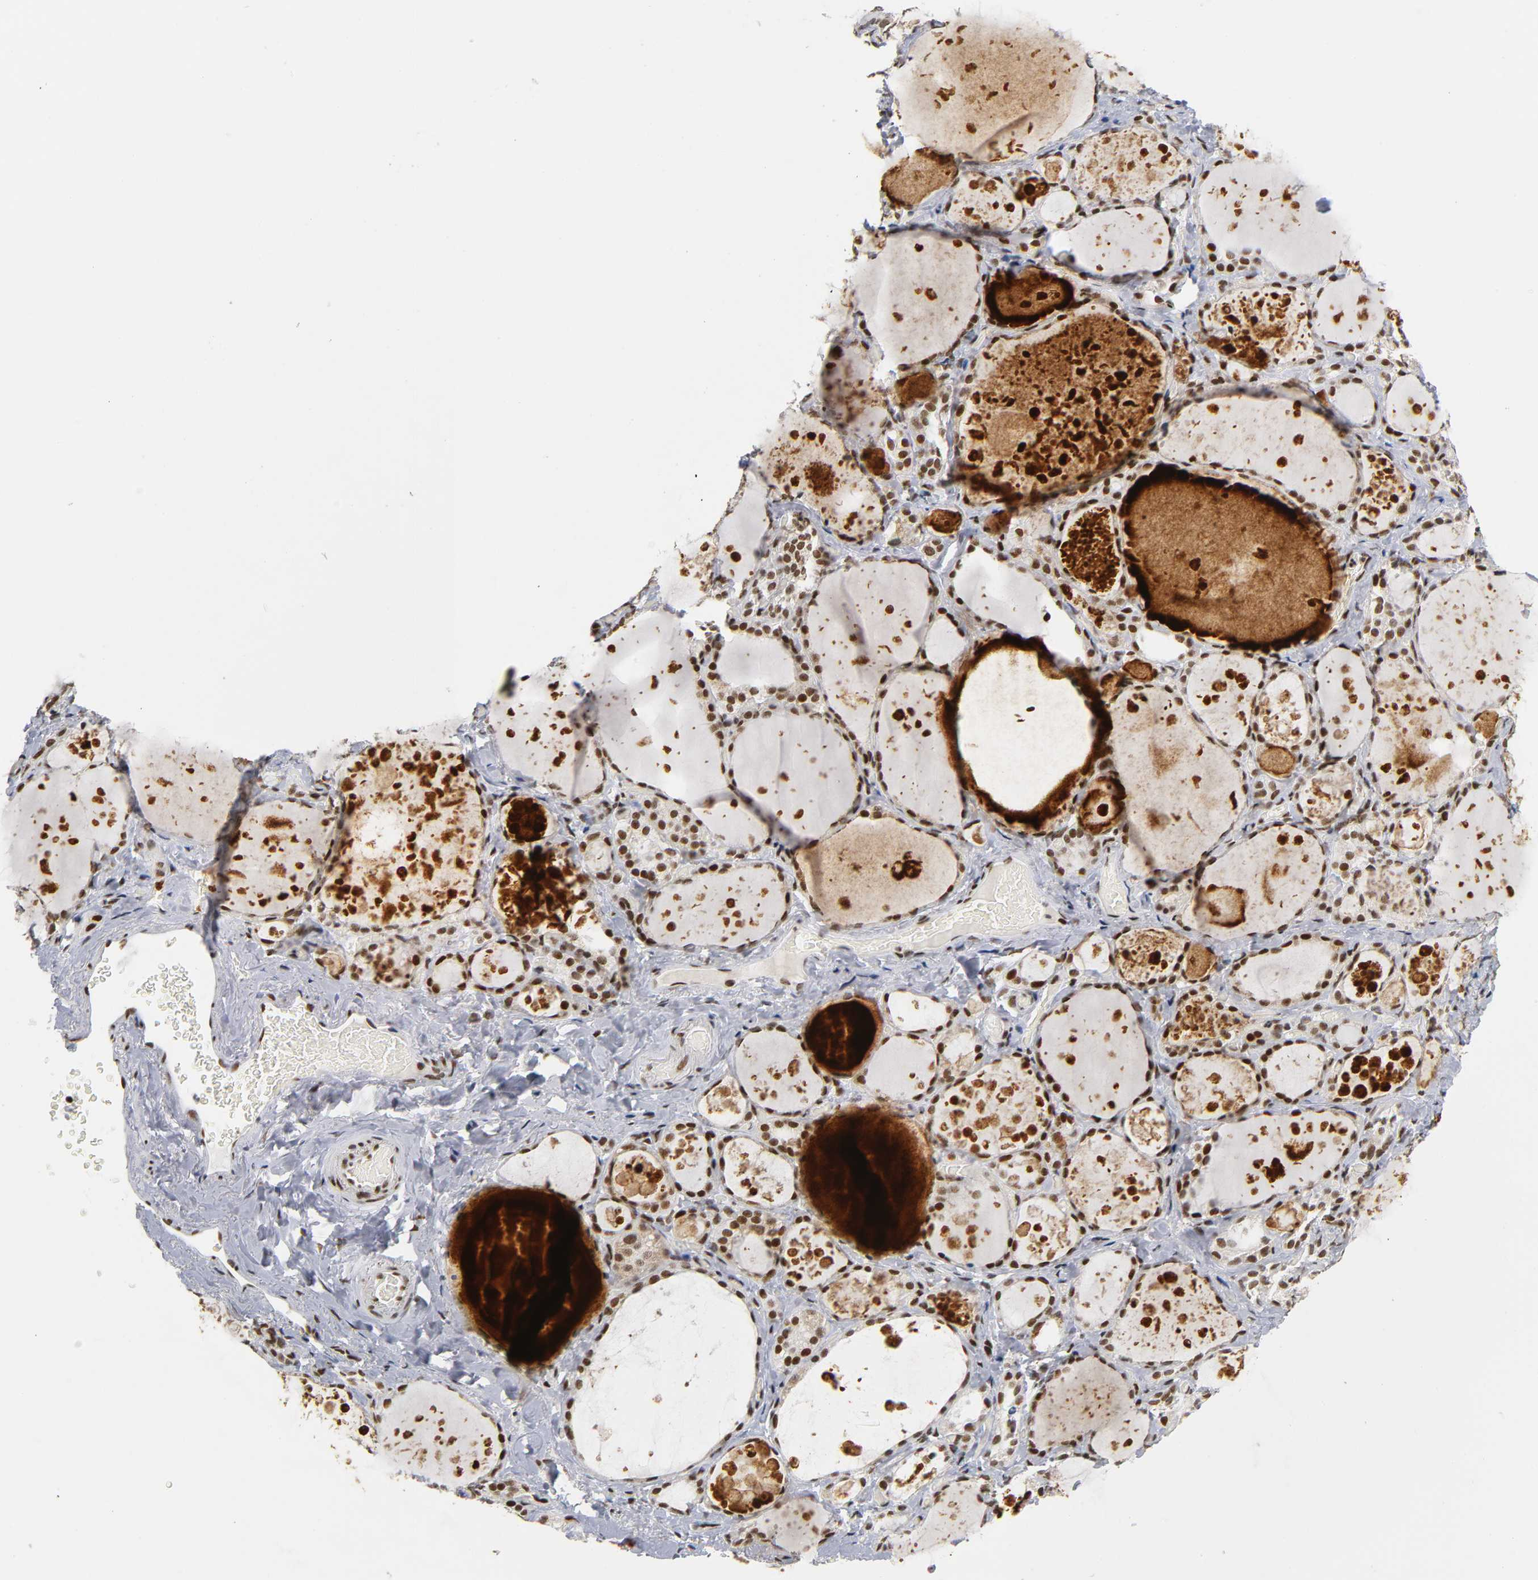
{"staining": {"intensity": "strong", "quantity": ">75%", "location": "nuclear"}, "tissue": "thyroid gland", "cell_type": "Glandular cells", "image_type": "normal", "snomed": [{"axis": "morphology", "description": "Normal tissue, NOS"}, {"axis": "topography", "description": "Thyroid gland"}], "caption": "This micrograph shows immunohistochemistry staining of unremarkable human thyroid gland, with high strong nuclear positivity in approximately >75% of glandular cells.", "gene": "CREBBP", "patient": {"sex": "female", "age": 75}}